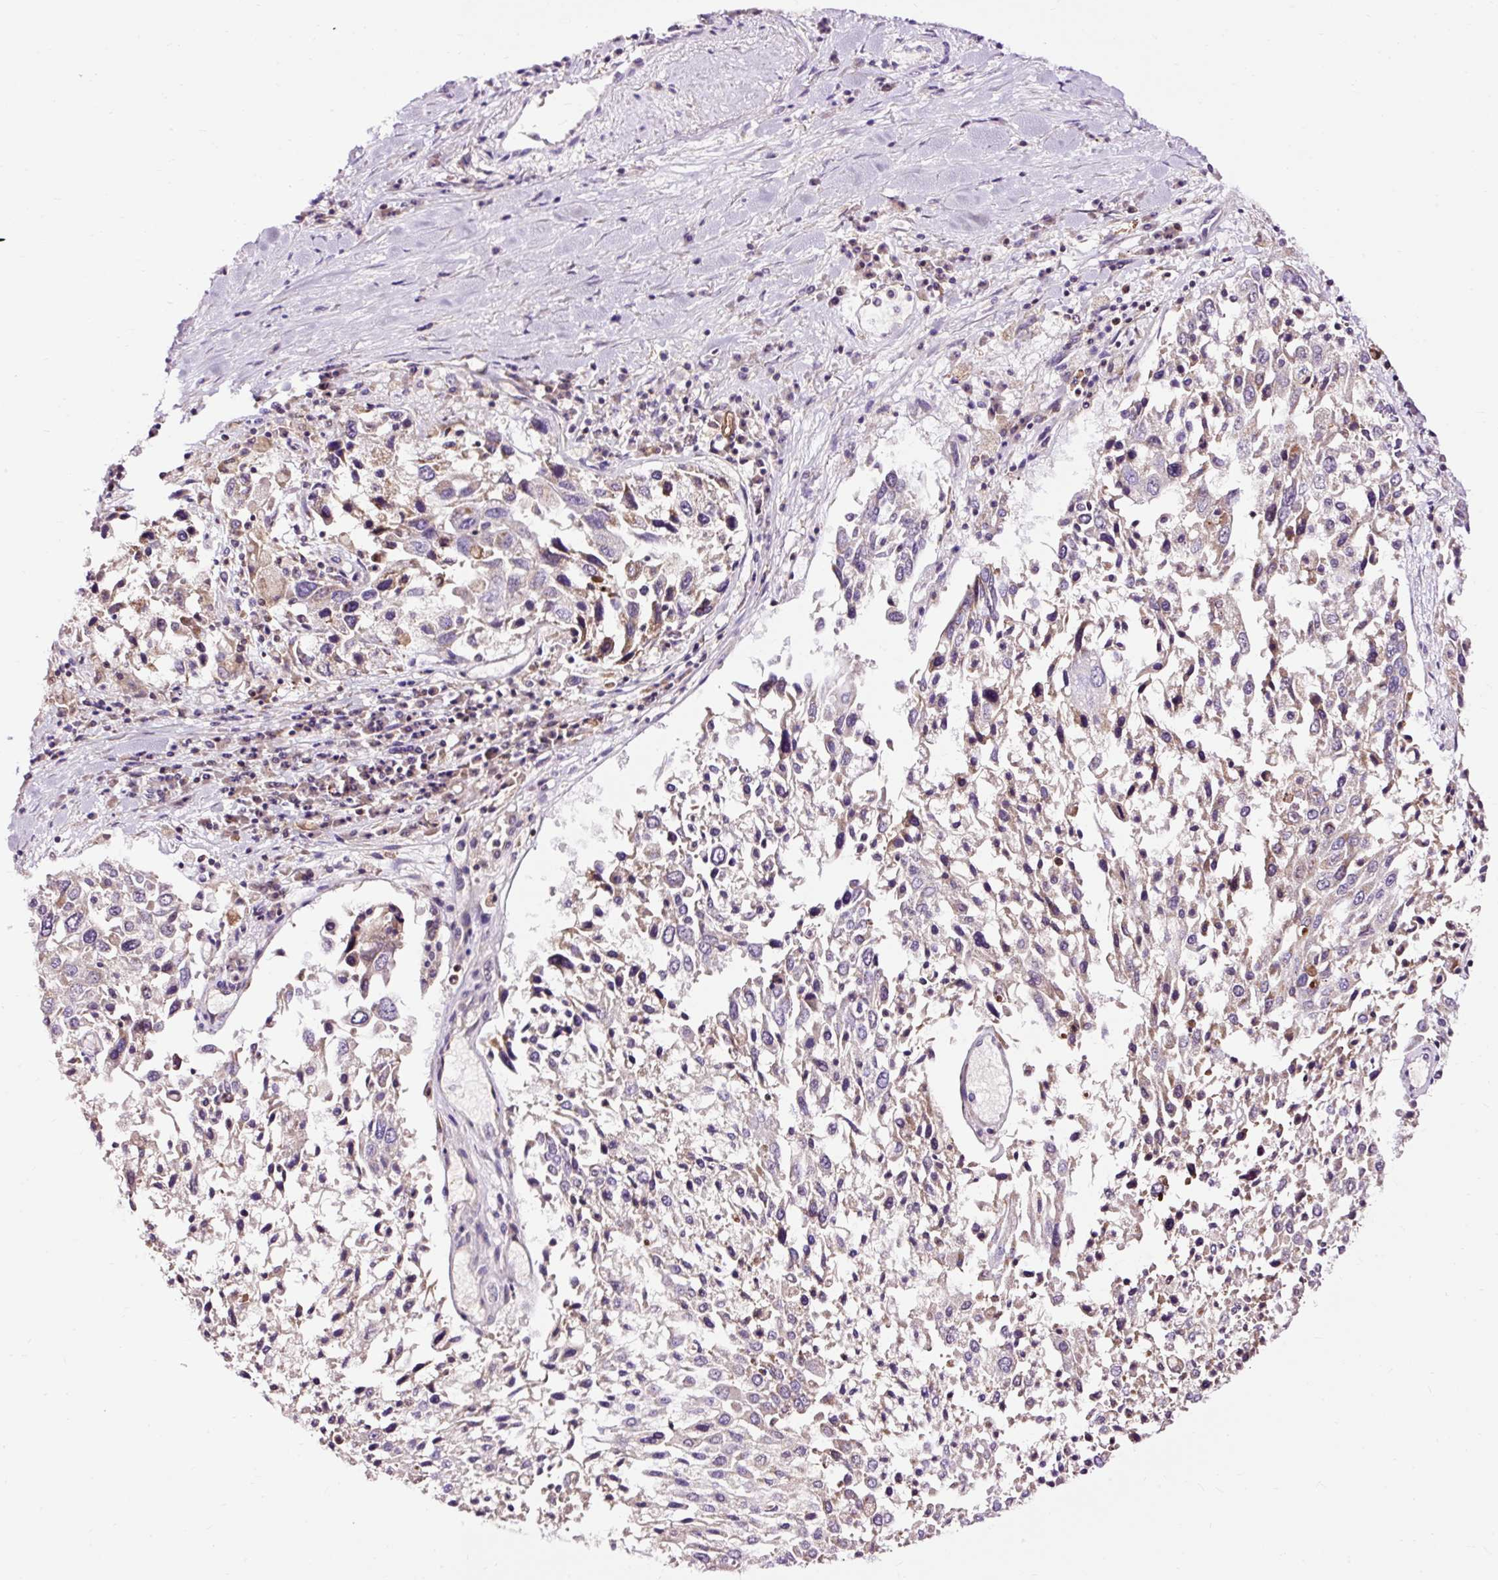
{"staining": {"intensity": "weak", "quantity": "<25%", "location": "cytoplasmic/membranous"}, "tissue": "lung cancer", "cell_type": "Tumor cells", "image_type": "cancer", "snomed": [{"axis": "morphology", "description": "Squamous cell carcinoma, NOS"}, {"axis": "topography", "description": "Lung"}], "caption": "Immunohistochemistry micrograph of human lung cancer stained for a protein (brown), which exhibits no expression in tumor cells. (Stains: DAB (3,3'-diaminobenzidine) immunohistochemistry (IHC) with hematoxylin counter stain, Microscopy: brightfield microscopy at high magnification).", "gene": "CD83", "patient": {"sex": "male", "age": 65}}